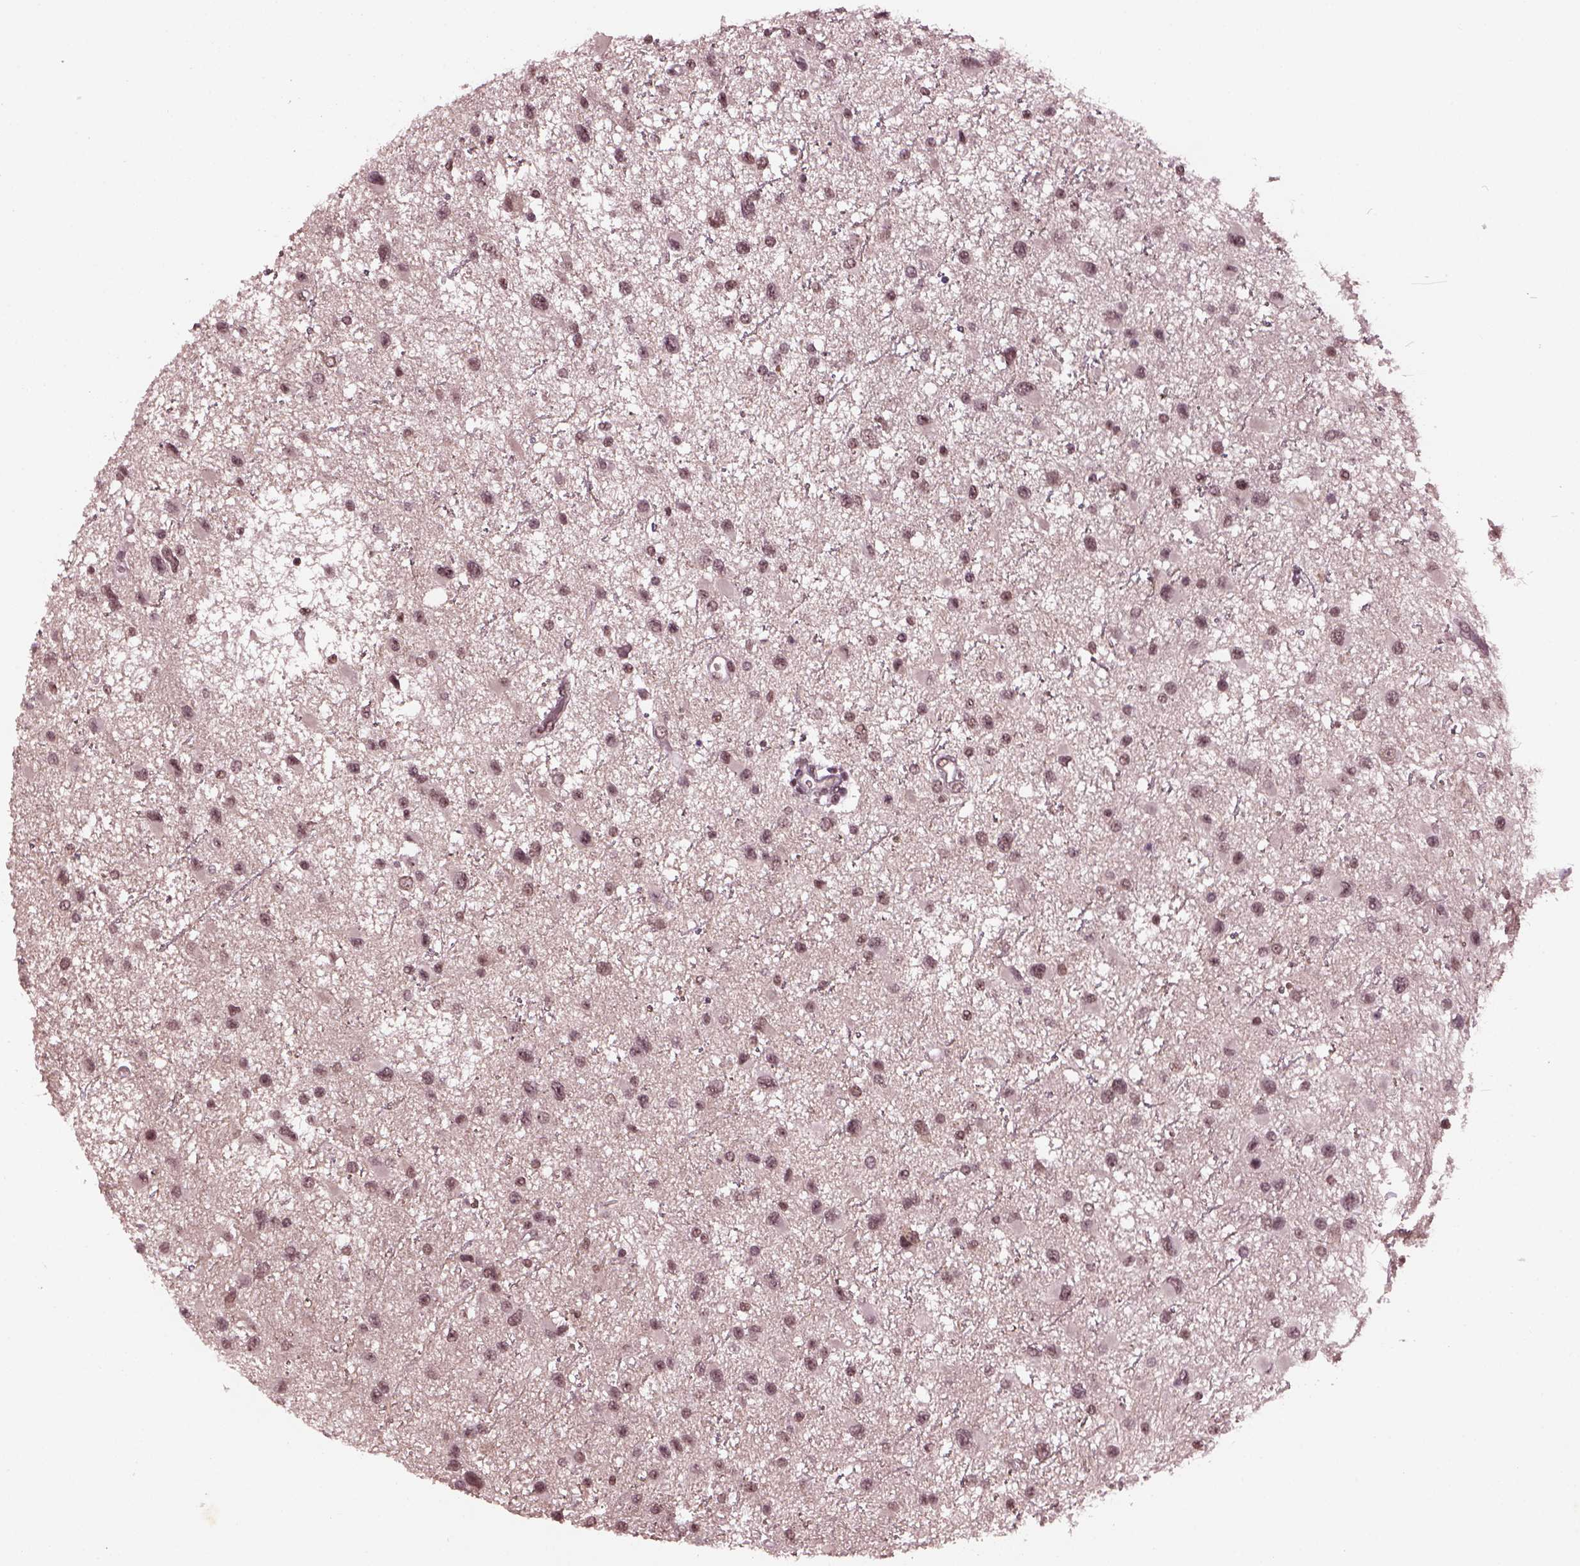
{"staining": {"intensity": "weak", "quantity": ">75%", "location": "nuclear"}, "tissue": "glioma", "cell_type": "Tumor cells", "image_type": "cancer", "snomed": [{"axis": "morphology", "description": "Glioma, malignant, Low grade"}, {"axis": "topography", "description": "Brain"}], "caption": "Immunohistochemical staining of glioma demonstrates low levels of weak nuclear protein expression in approximately >75% of tumor cells. (DAB (3,3'-diaminobenzidine) IHC, brown staining for protein, blue staining for nuclei).", "gene": "RUVBL2", "patient": {"sex": "female", "age": 32}}